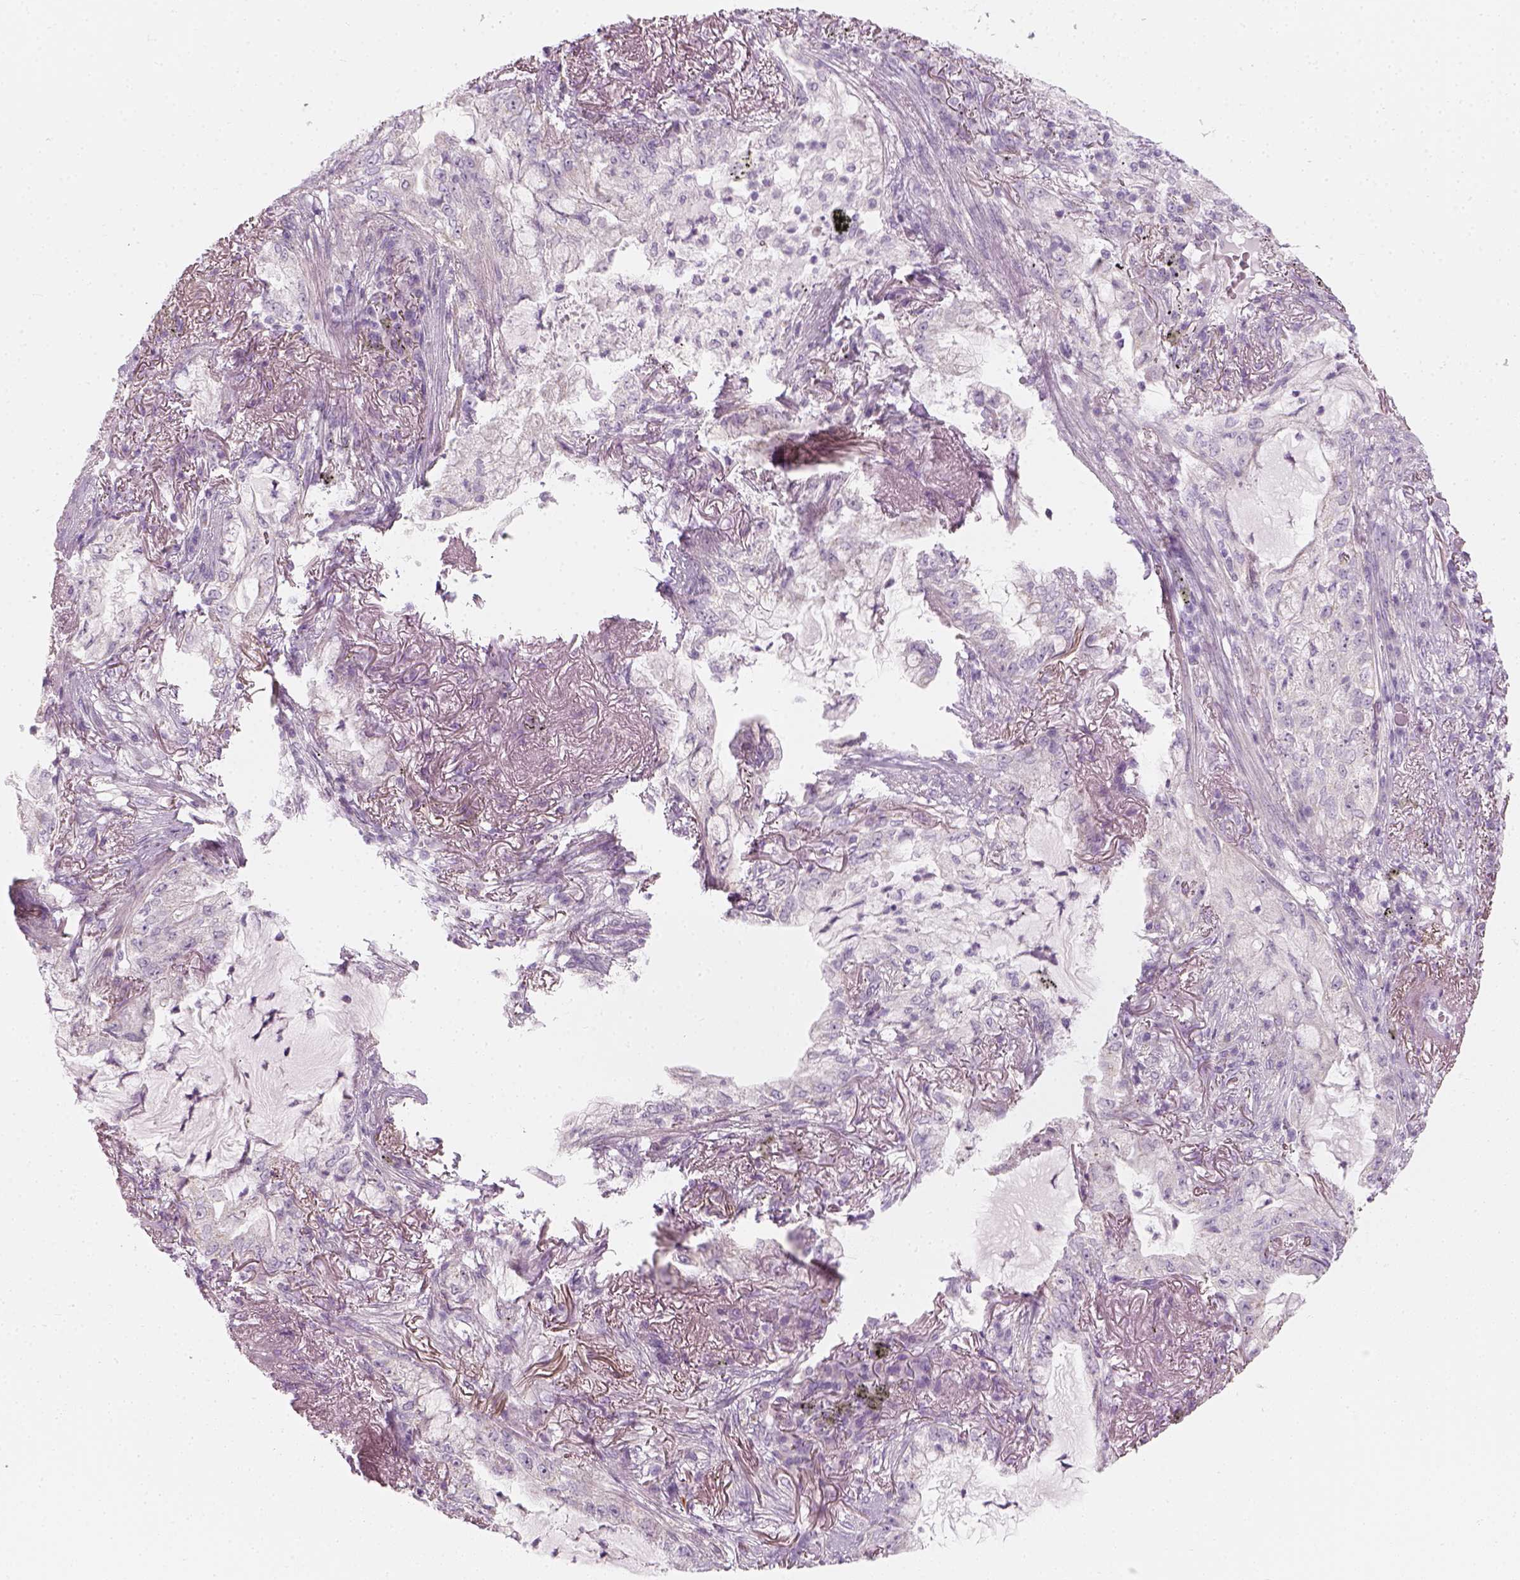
{"staining": {"intensity": "negative", "quantity": "none", "location": "none"}, "tissue": "lung cancer", "cell_type": "Tumor cells", "image_type": "cancer", "snomed": [{"axis": "morphology", "description": "Adenocarcinoma, NOS"}, {"axis": "topography", "description": "Lung"}], "caption": "Human lung cancer (adenocarcinoma) stained for a protein using immunohistochemistry (IHC) exhibits no expression in tumor cells.", "gene": "PRAME", "patient": {"sex": "female", "age": 73}}